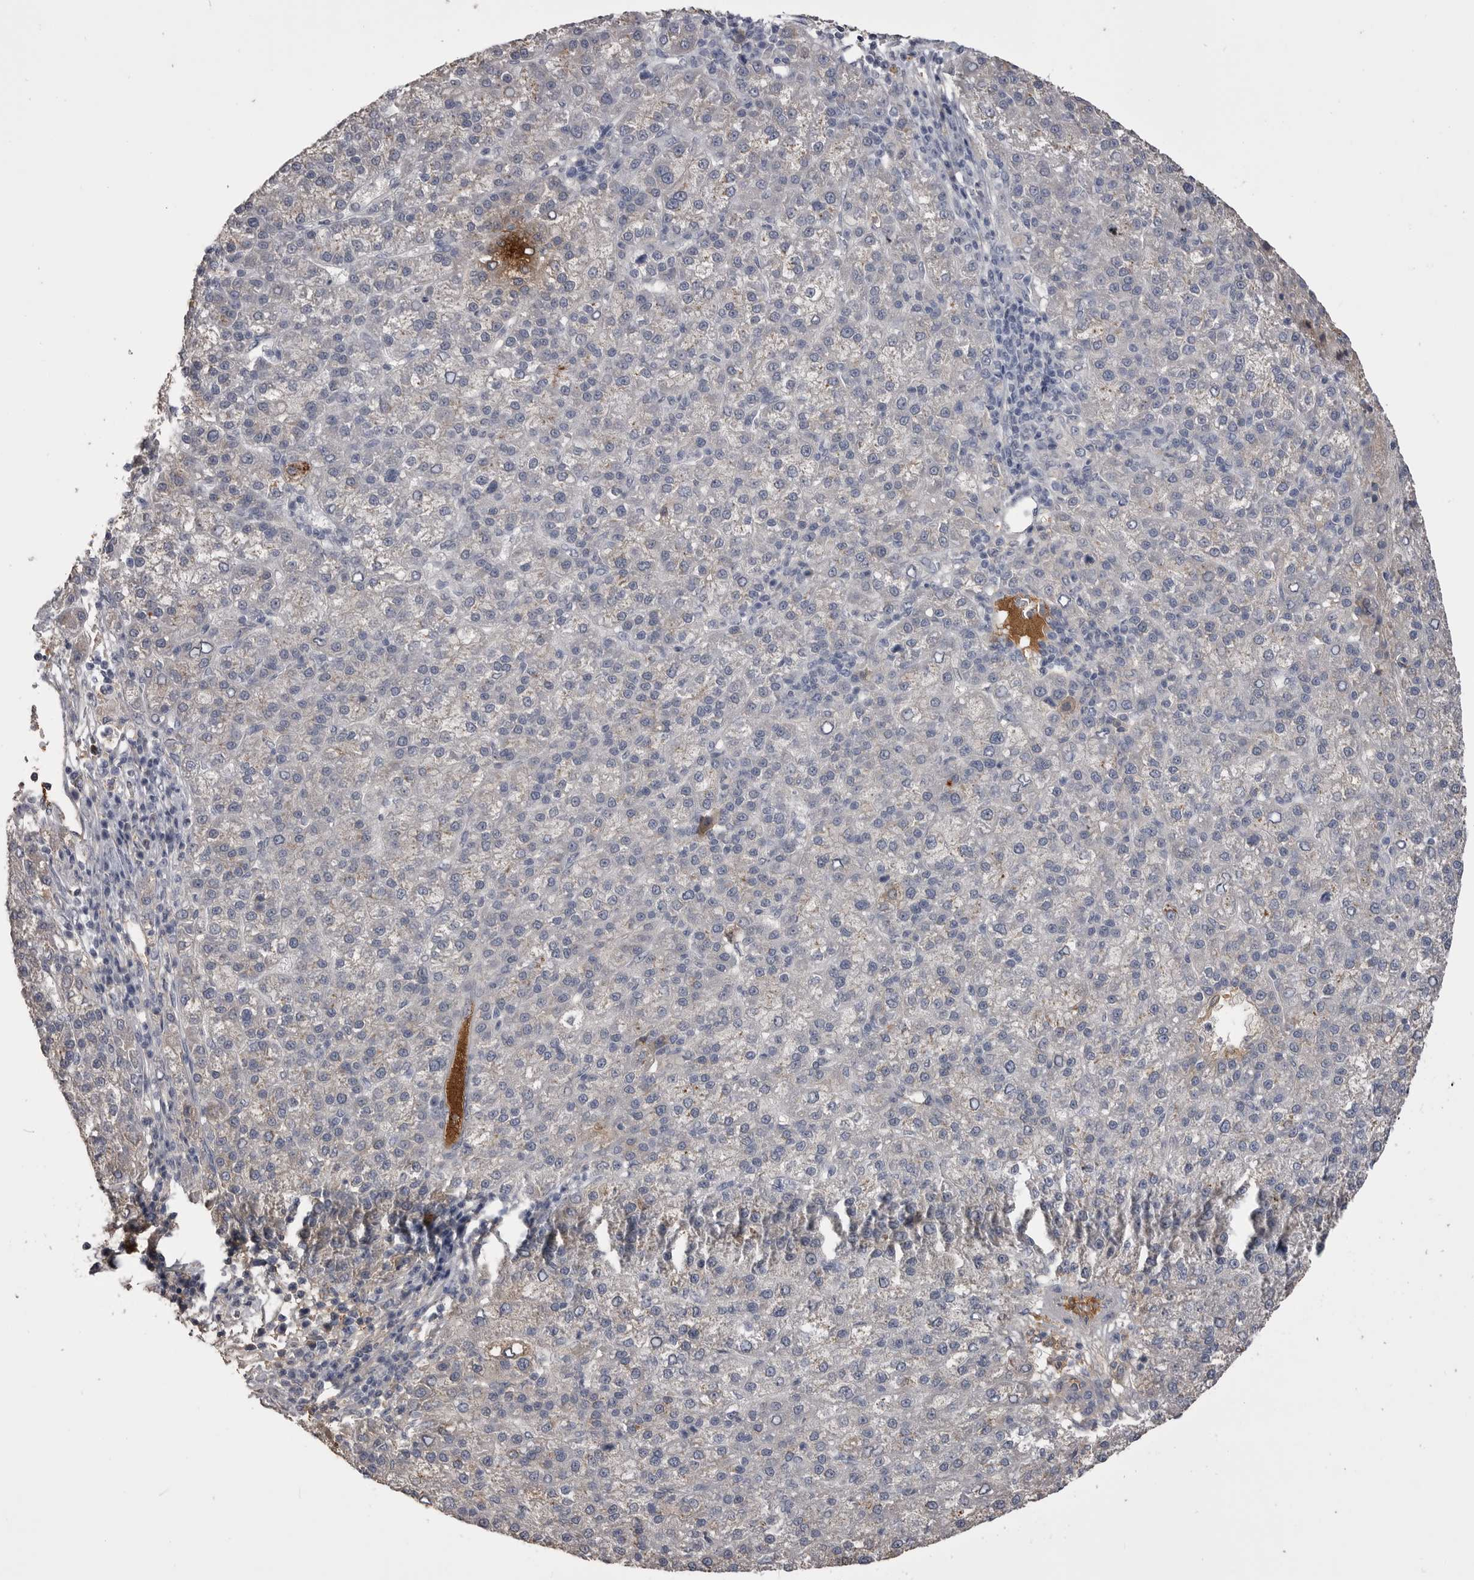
{"staining": {"intensity": "negative", "quantity": "none", "location": "none"}, "tissue": "liver cancer", "cell_type": "Tumor cells", "image_type": "cancer", "snomed": [{"axis": "morphology", "description": "Carcinoma, Hepatocellular, NOS"}, {"axis": "topography", "description": "Liver"}], "caption": "Immunohistochemistry of human liver hepatocellular carcinoma displays no positivity in tumor cells.", "gene": "AHSG", "patient": {"sex": "female", "age": 58}}